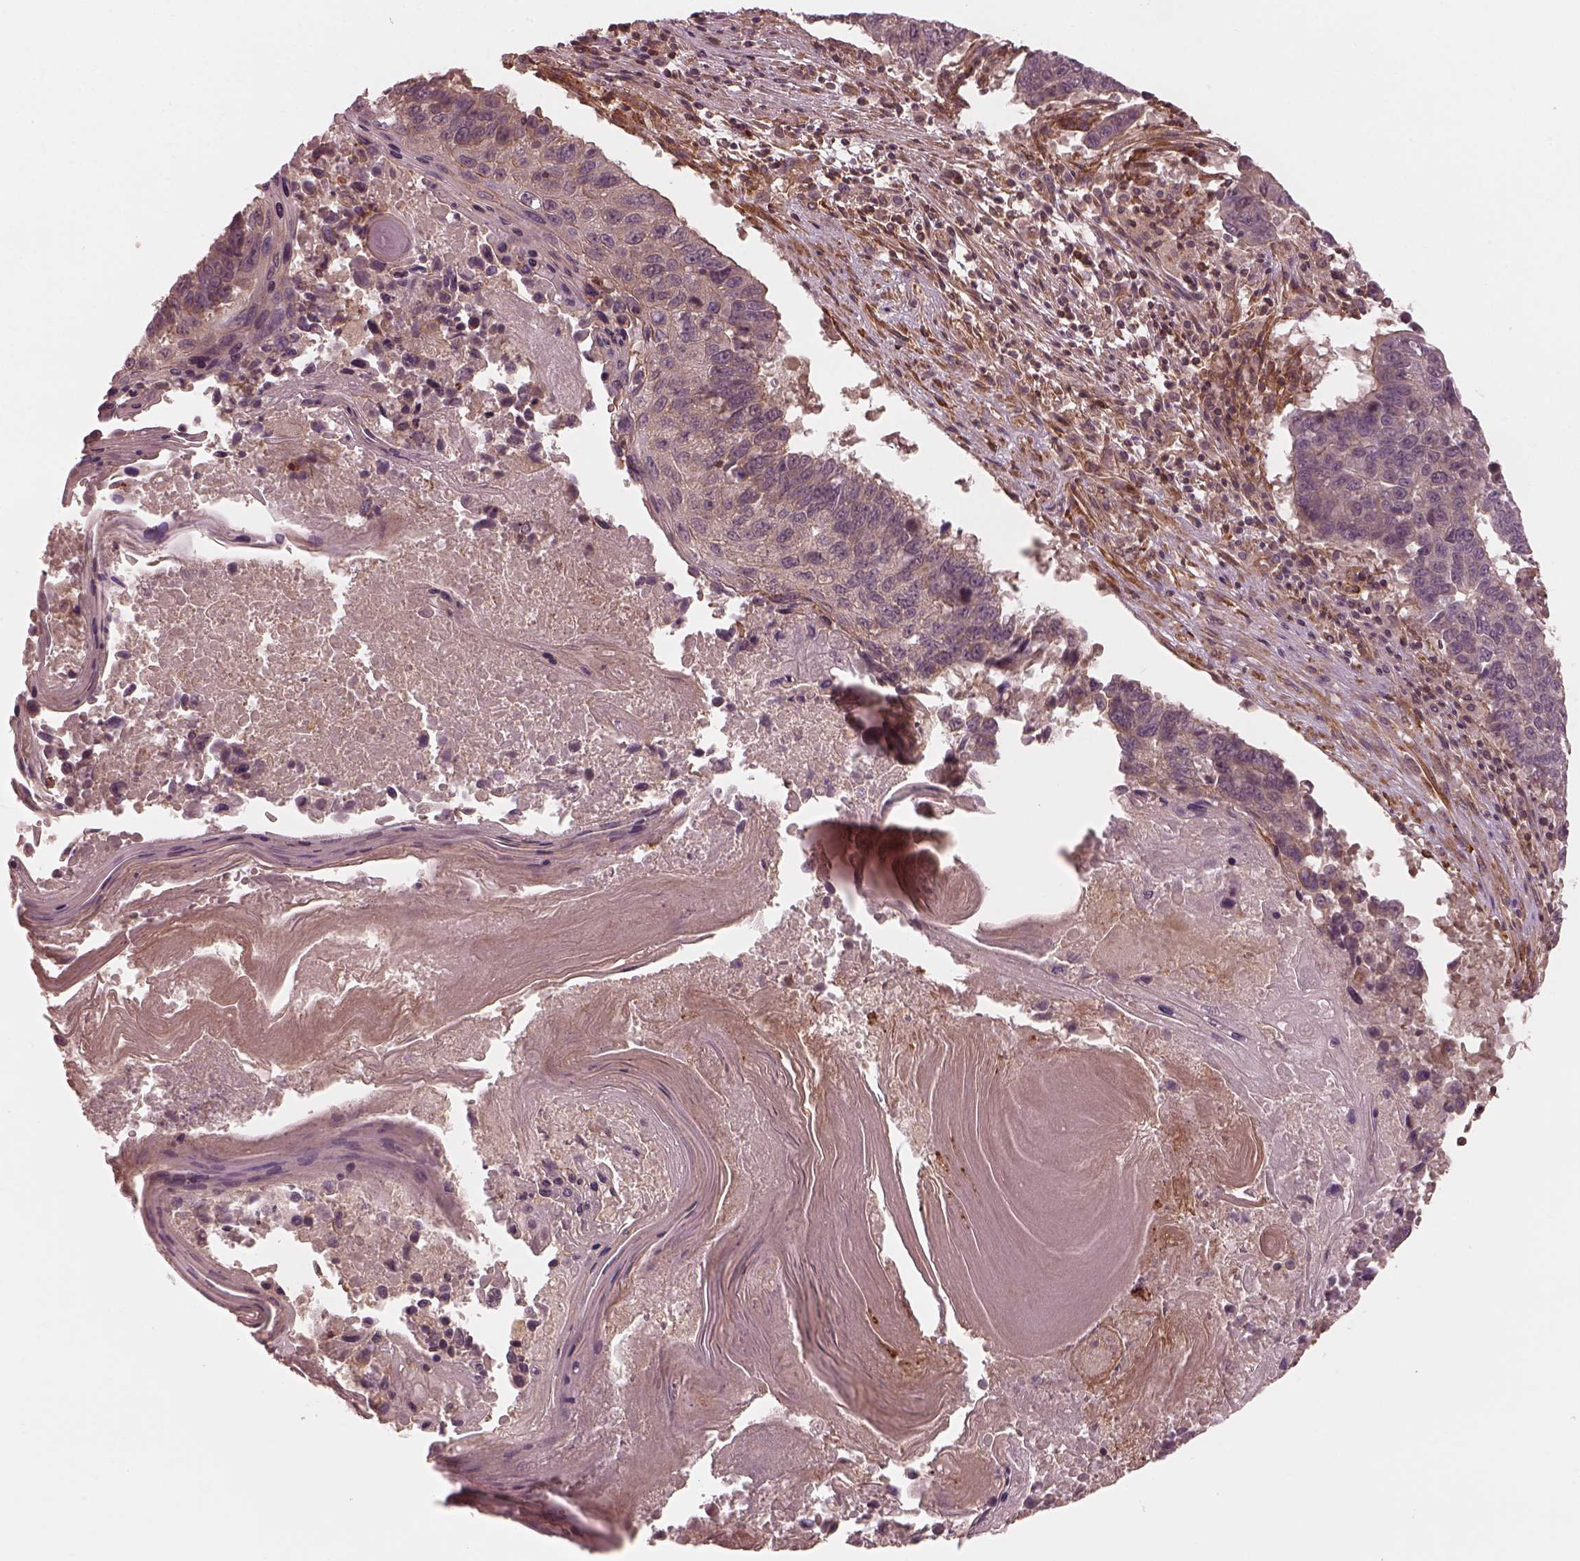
{"staining": {"intensity": "moderate", "quantity": "<25%", "location": "cytoplasmic/membranous"}, "tissue": "lung cancer", "cell_type": "Tumor cells", "image_type": "cancer", "snomed": [{"axis": "morphology", "description": "Squamous cell carcinoma, NOS"}, {"axis": "topography", "description": "Lung"}], "caption": "The image exhibits a brown stain indicating the presence of a protein in the cytoplasmic/membranous of tumor cells in squamous cell carcinoma (lung).", "gene": "FAM107B", "patient": {"sex": "male", "age": 73}}